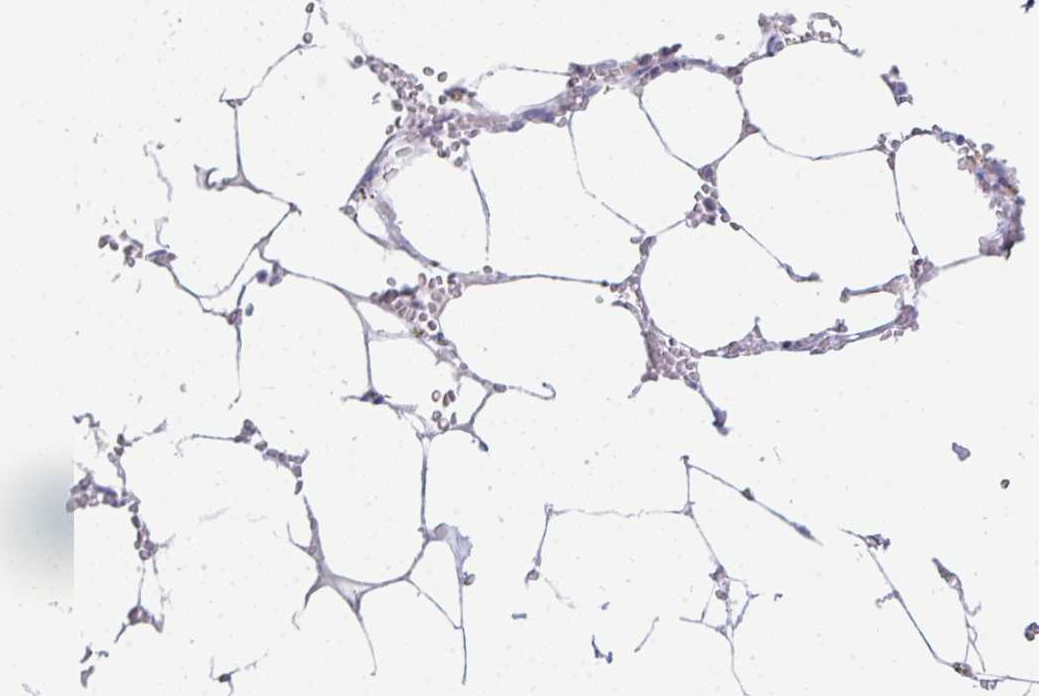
{"staining": {"intensity": "strong", "quantity": "<25%", "location": "cytoplasmic/membranous"}, "tissue": "bone marrow", "cell_type": "Hematopoietic cells", "image_type": "normal", "snomed": [{"axis": "morphology", "description": "Normal tissue, NOS"}, {"axis": "topography", "description": "Bone marrow"}], "caption": "IHC (DAB) staining of normal bone marrow shows strong cytoplasmic/membranous protein positivity in approximately <25% of hematopoietic cells. (brown staining indicates protein expression, while blue staining denotes nuclei).", "gene": "RUBCN", "patient": {"sex": "male", "age": 54}}